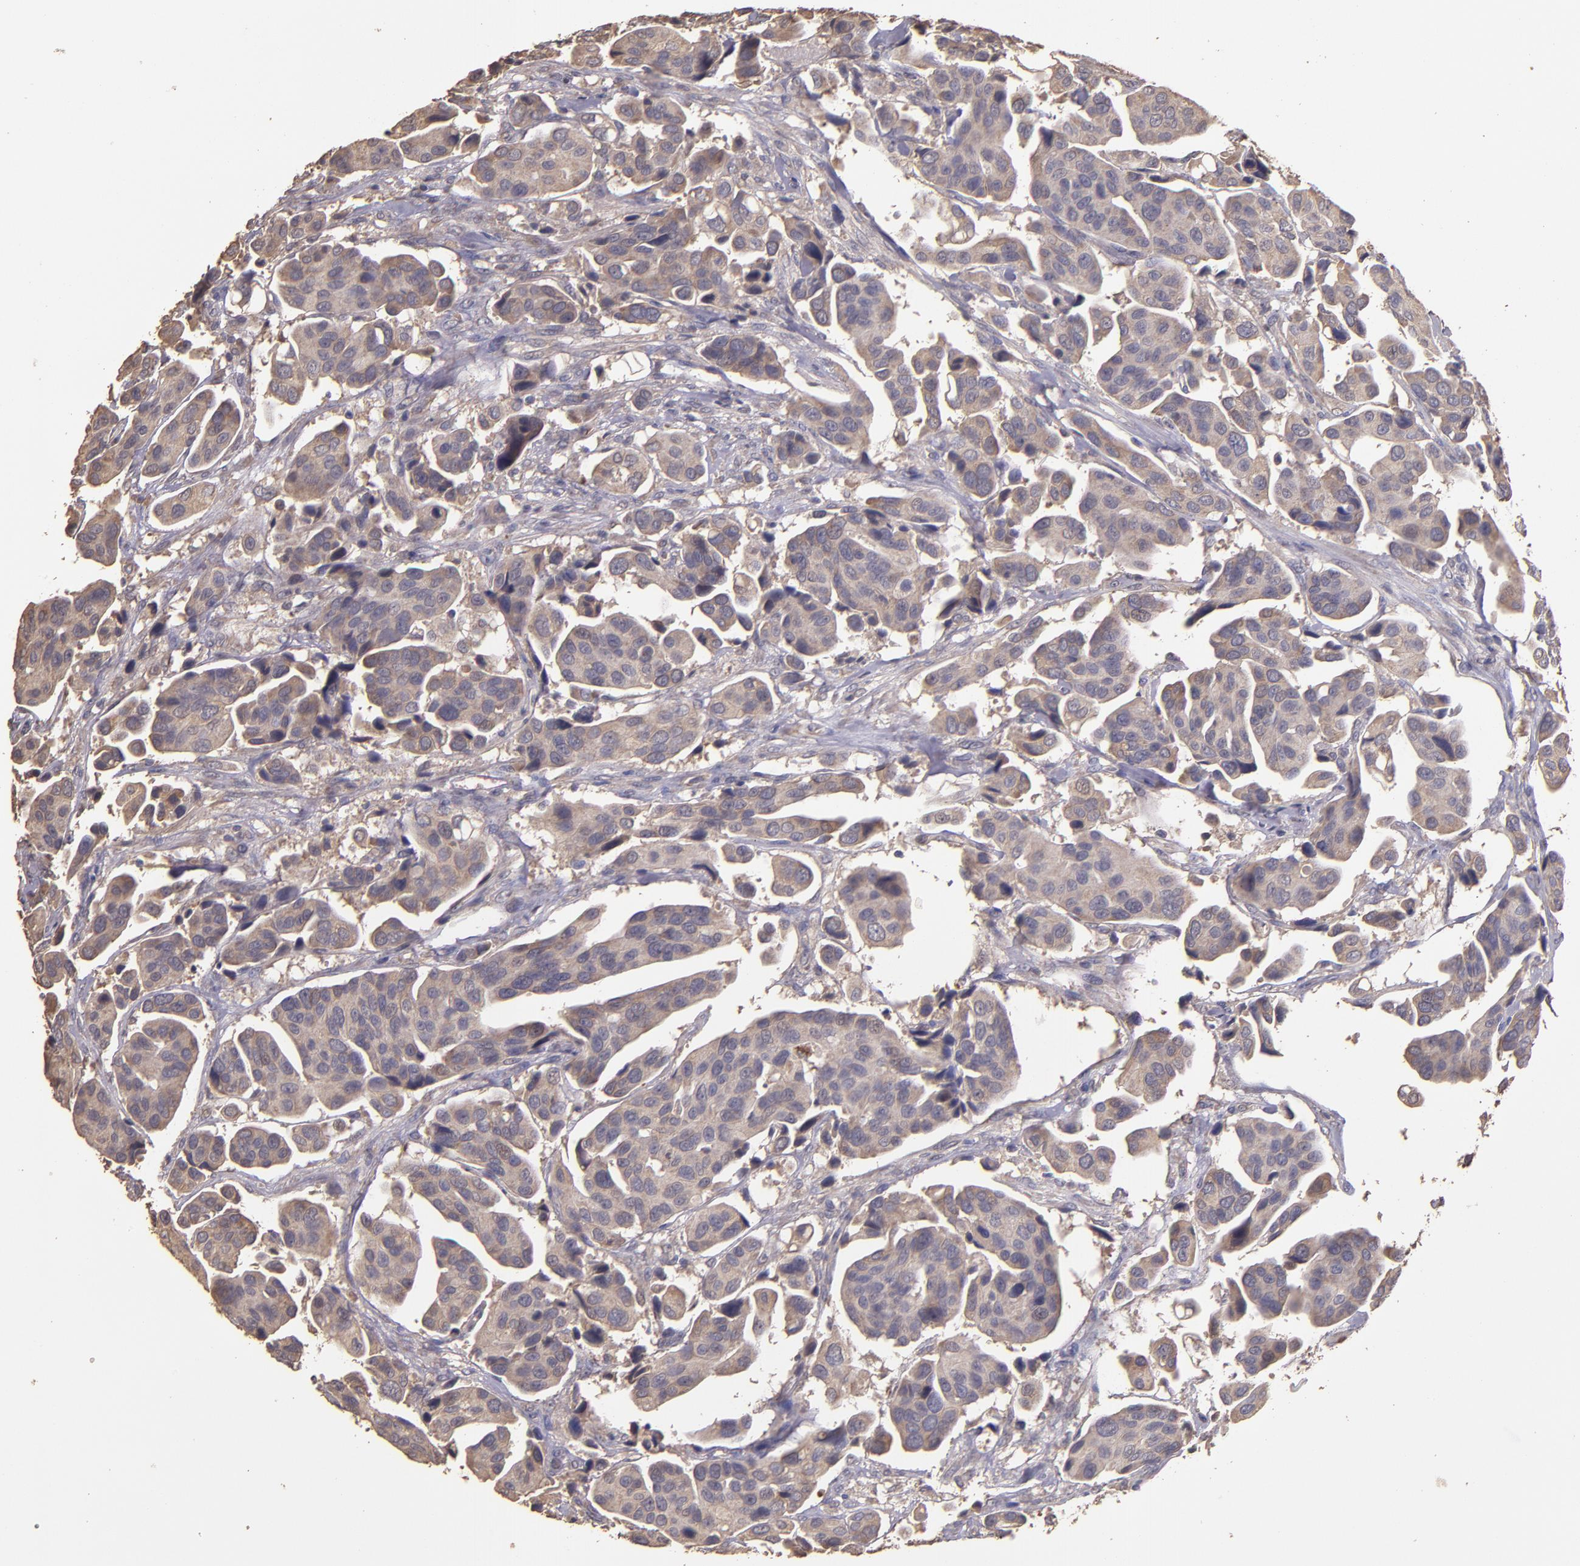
{"staining": {"intensity": "weak", "quantity": ">75%", "location": "cytoplasmic/membranous"}, "tissue": "urothelial cancer", "cell_type": "Tumor cells", "image_type": "cancer", "snomed": [{"axis": "morphology", "description": "Adenocarcinoma, NOS"}, {"axis": "topography", "description": "Urinary bladder"}], "caption": "Immunohistochemistry photomicrograph of neoplastic tissue: human adenocarcinoma stained using IHC reveals low levels of weak protein expression localized specifically in the cytoplasmic/membranous of tumor cells, appearing as a cytoplasmic/membranous brown color.", "gene": "HECTD1", "patient": {"sex": "male", "age": 61}}